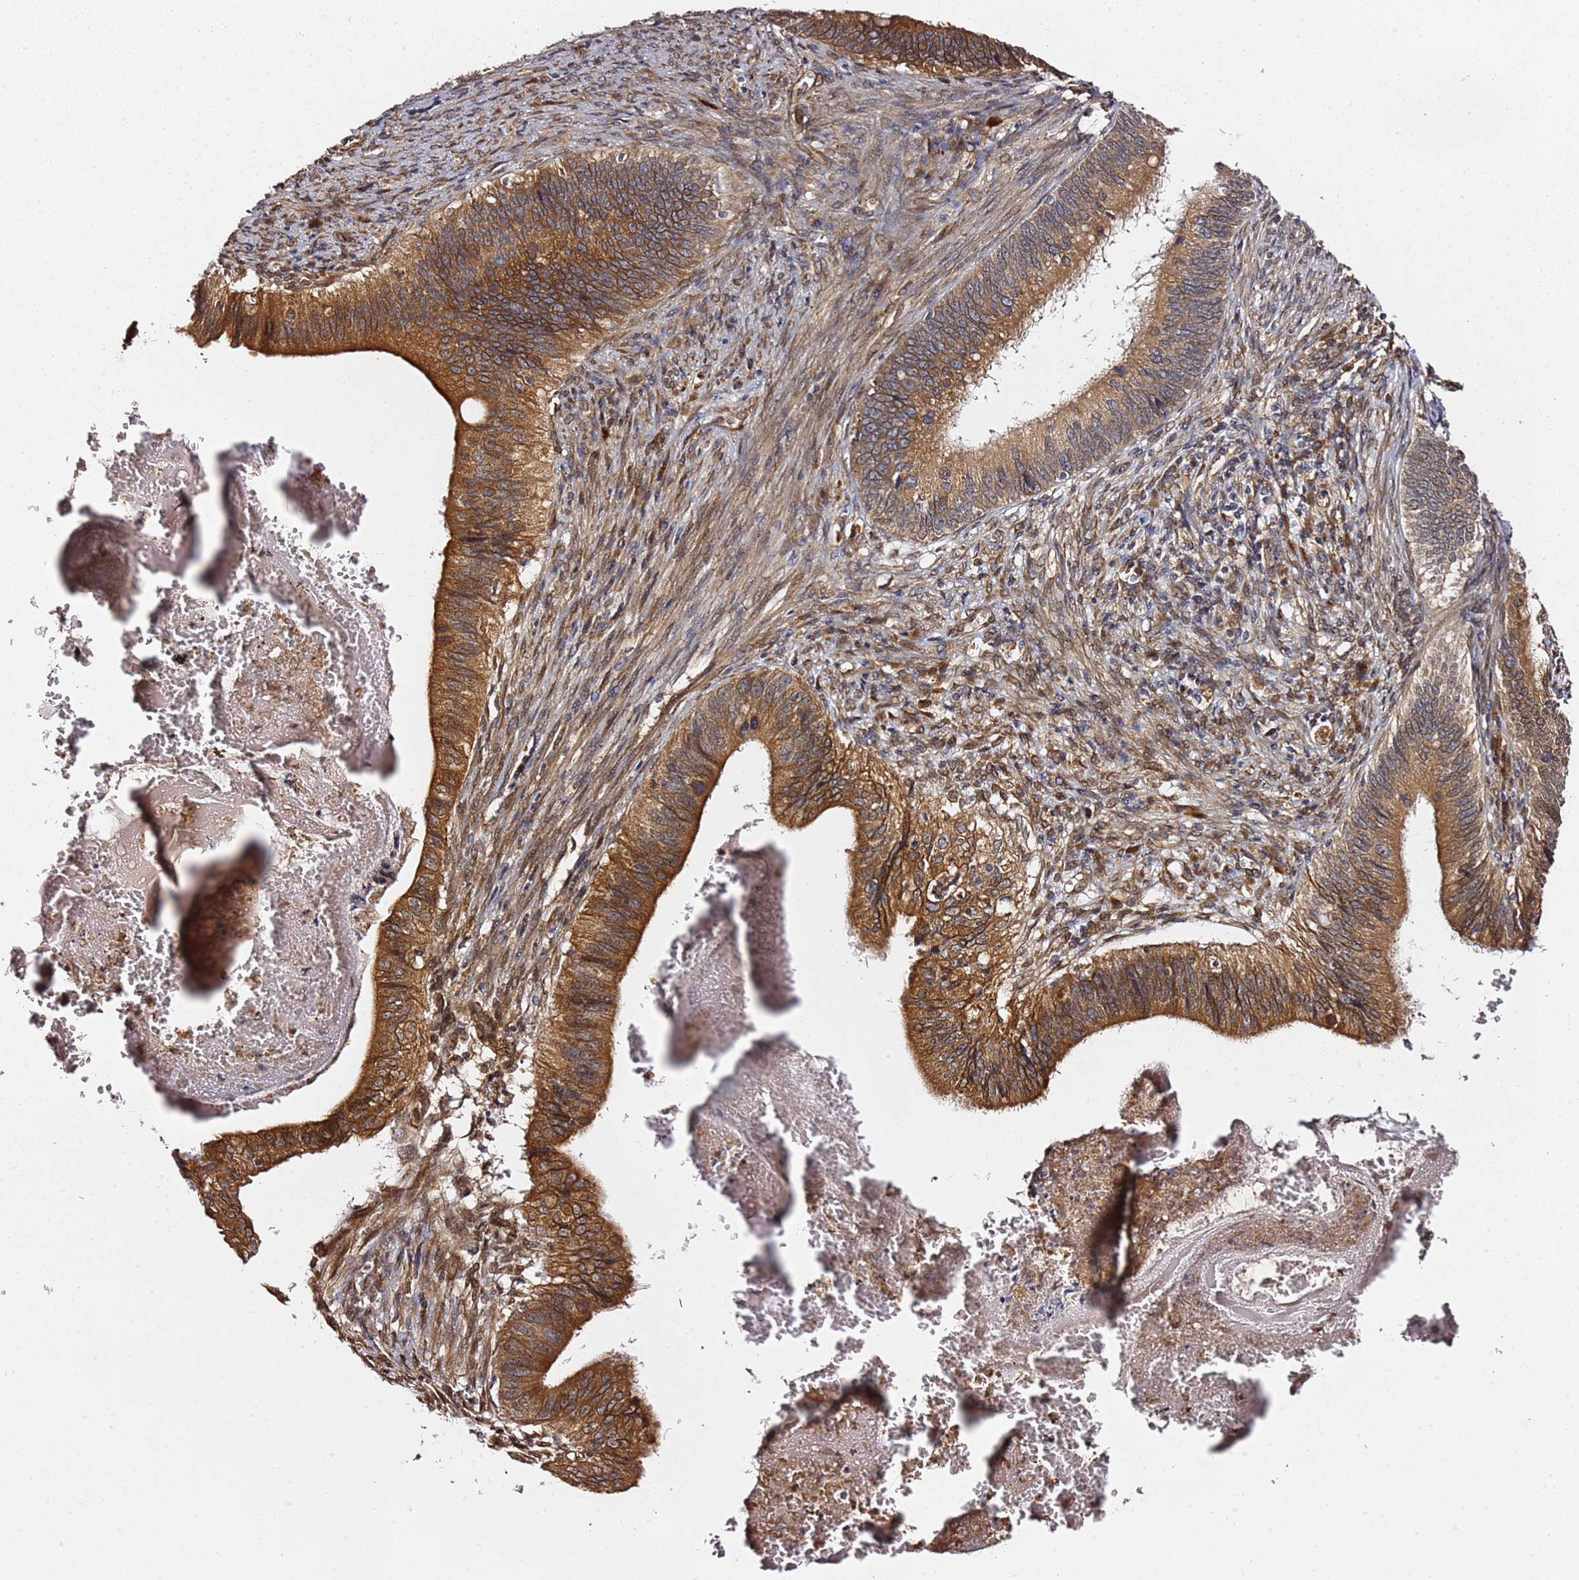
{"staining": {"intensity": "strong", "quantity": ">75%", "location": "cytoplasmic/membranous"}, "tissue": "cervical cancer", "cell_type": "Tumor cells", "image_type": "cancer", "snomed": [{"axis": "morphology", "description": "Adenocarcinoma, NOS"}, {"axis": "topography", "description": "Cervix"}], "caption": "A micrograph showing strong cytoplasmic/membranous positivity in about >75% of tumor cells in adenocarcinoma (cervical), as visualized by brown immunohistochemical staining.", "gene": "PRKAB2", "patient": {"sex": "female", "age": 42}}